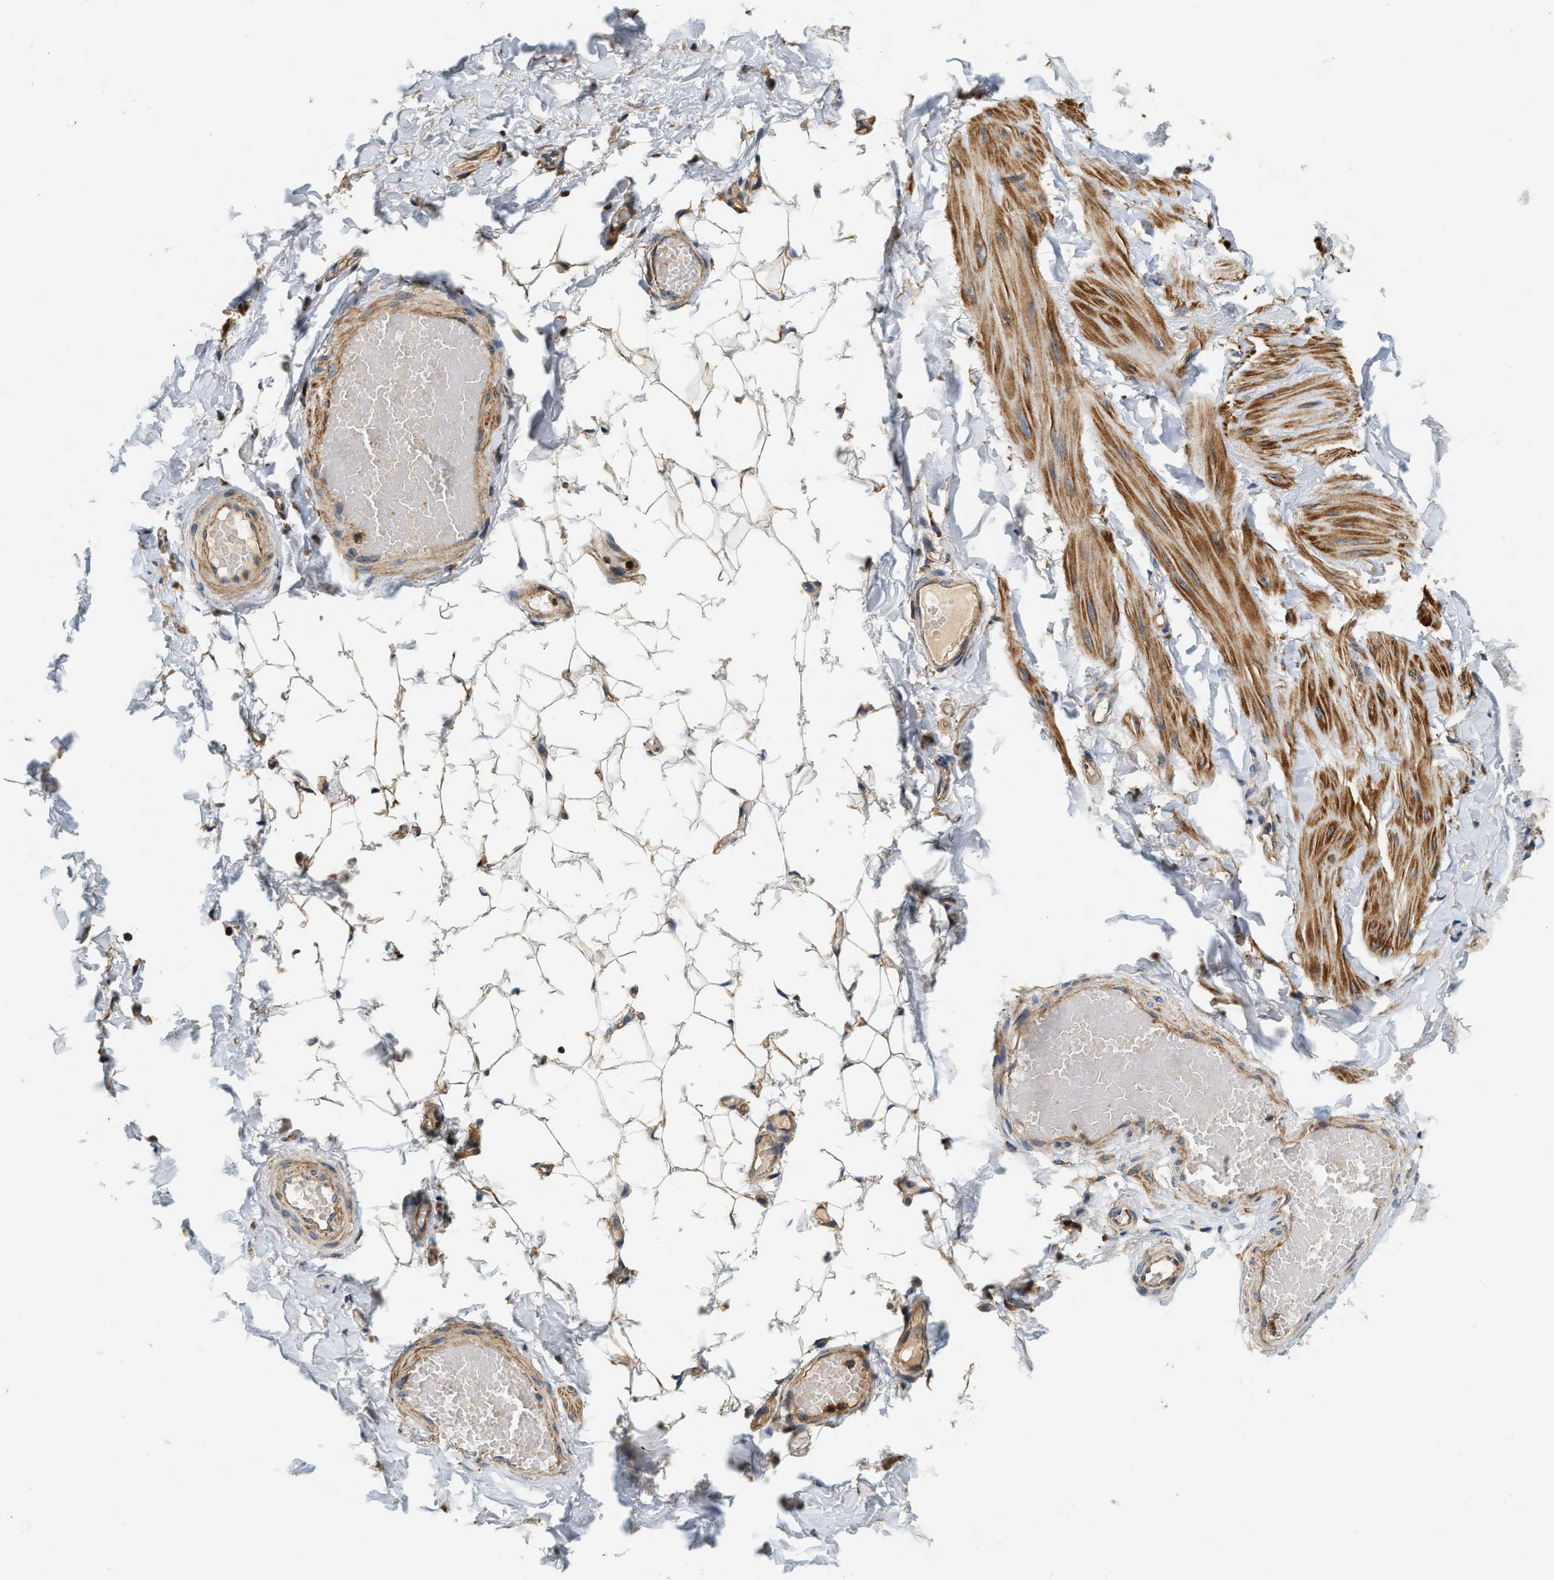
{"staining": {"intensity": "moderate", "quantity": ">75%", "location": "cytoplasmic/membranous"}, "tissue": "adipose tissue", "cell_type": "Adipocytes", "image_type": "normal", "snomed": [{"axis": "morphology", "description": "Normal tissue, NOS"}, {"axis": "topography", "description": "Adipose tissue"}, {"axis": "topography", "description": "Vascular tissue"}, {"axis": "topography", "description": "Peripheral nerve tissue"}], "caption": "Adipocytes reveal moderate cytoplasmic/membranous positivity in about >75% of cells in unremarkable adipose tissue. (brown staining indicates protein expression, while blue staining denotes nuclei).", "gene": "SAMD9", "patient": {"sex": "male", "age": 25}}